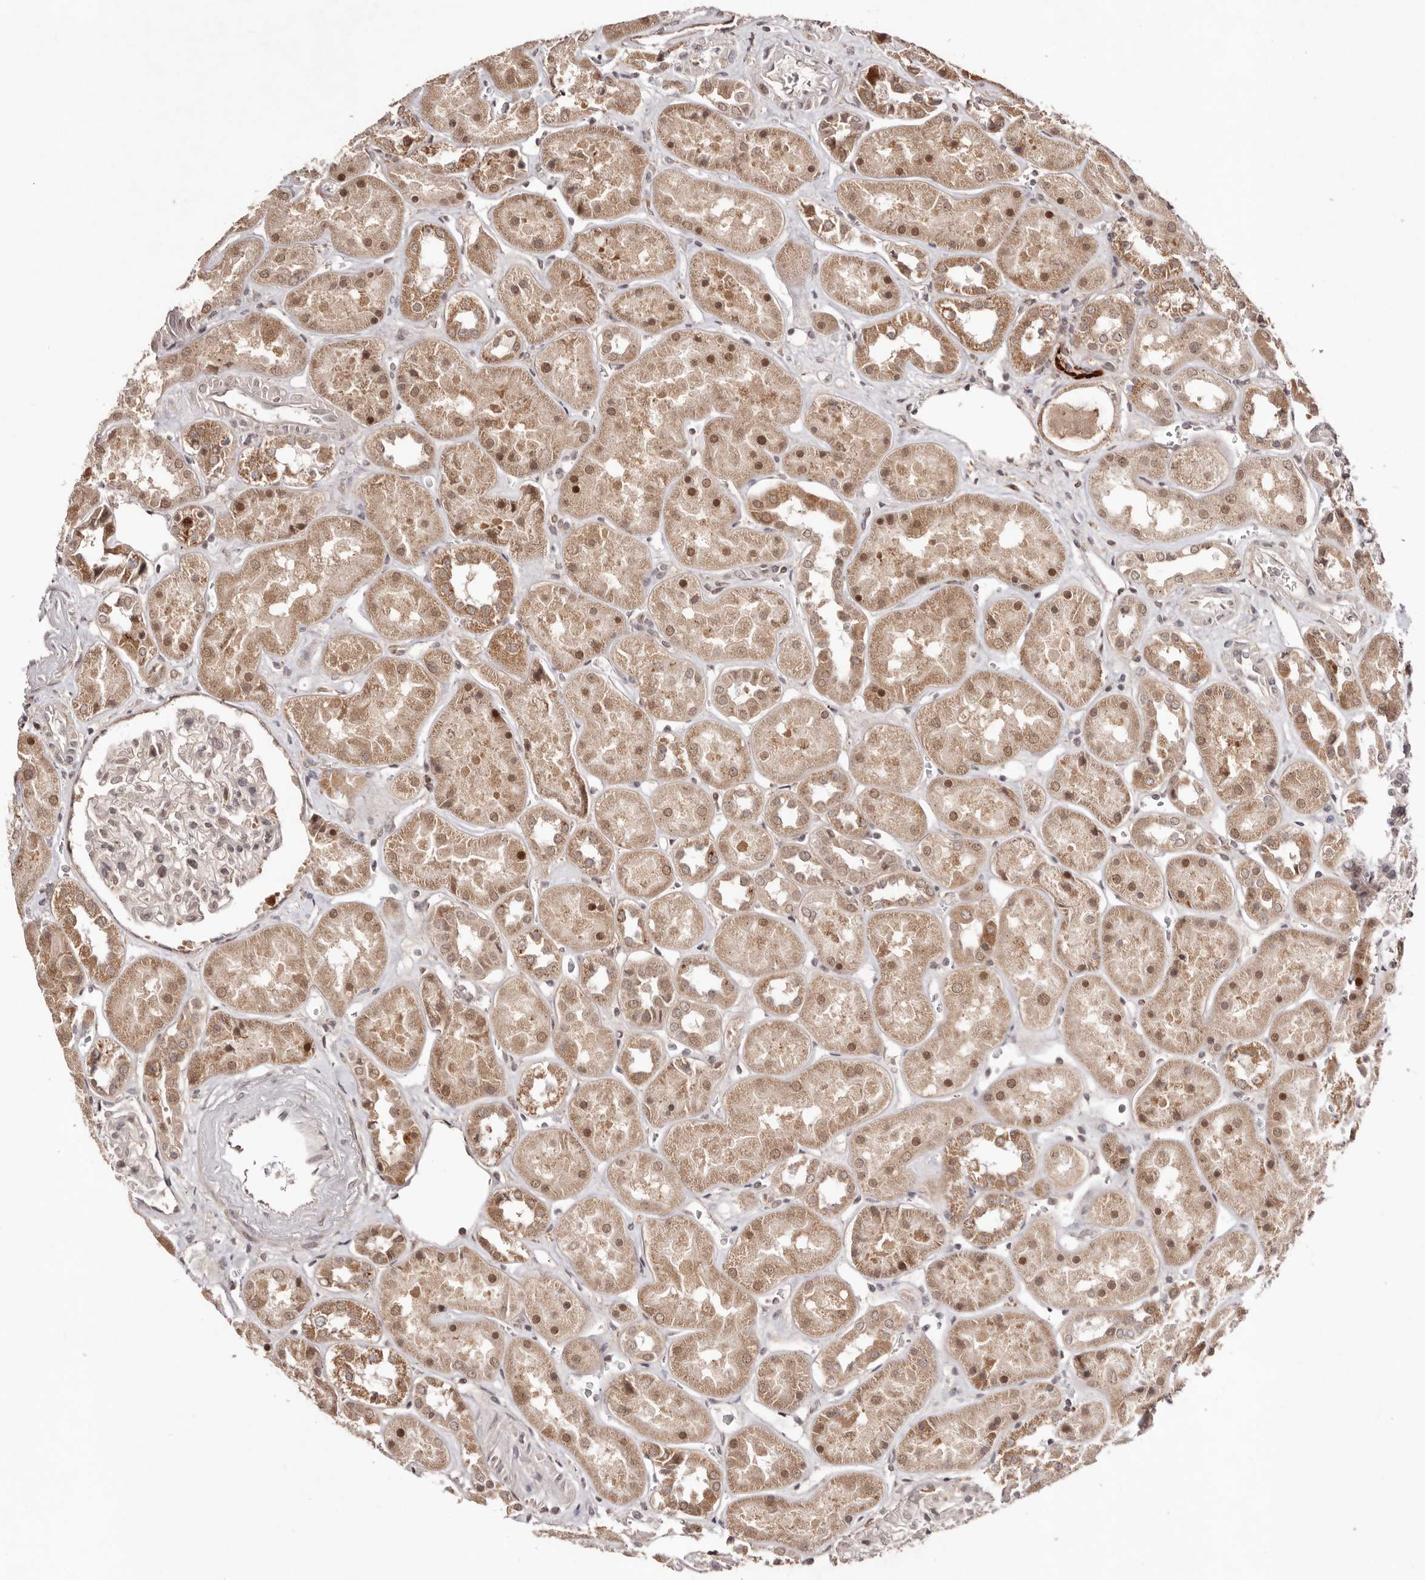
{"staining": {"intensity": "moderate", "quantity": "<25%", "location": "nuclear"}, "tissue": "kidney", "cell_type": "Cells in glomeruli", "image_type": "normal", "snomed": [{"axis": "morphology", "description": "Normal tissue, NOS"}, {"axis": "topography", "description": "Kidney"}], "caption": "Human kidney stained for a protein (brown) exhibits moderate nuclear positive positivity in approximately <25% of cells in glomeruli.", "gene": "EGR3", "patient": {"sex": "male", "age": 70}}